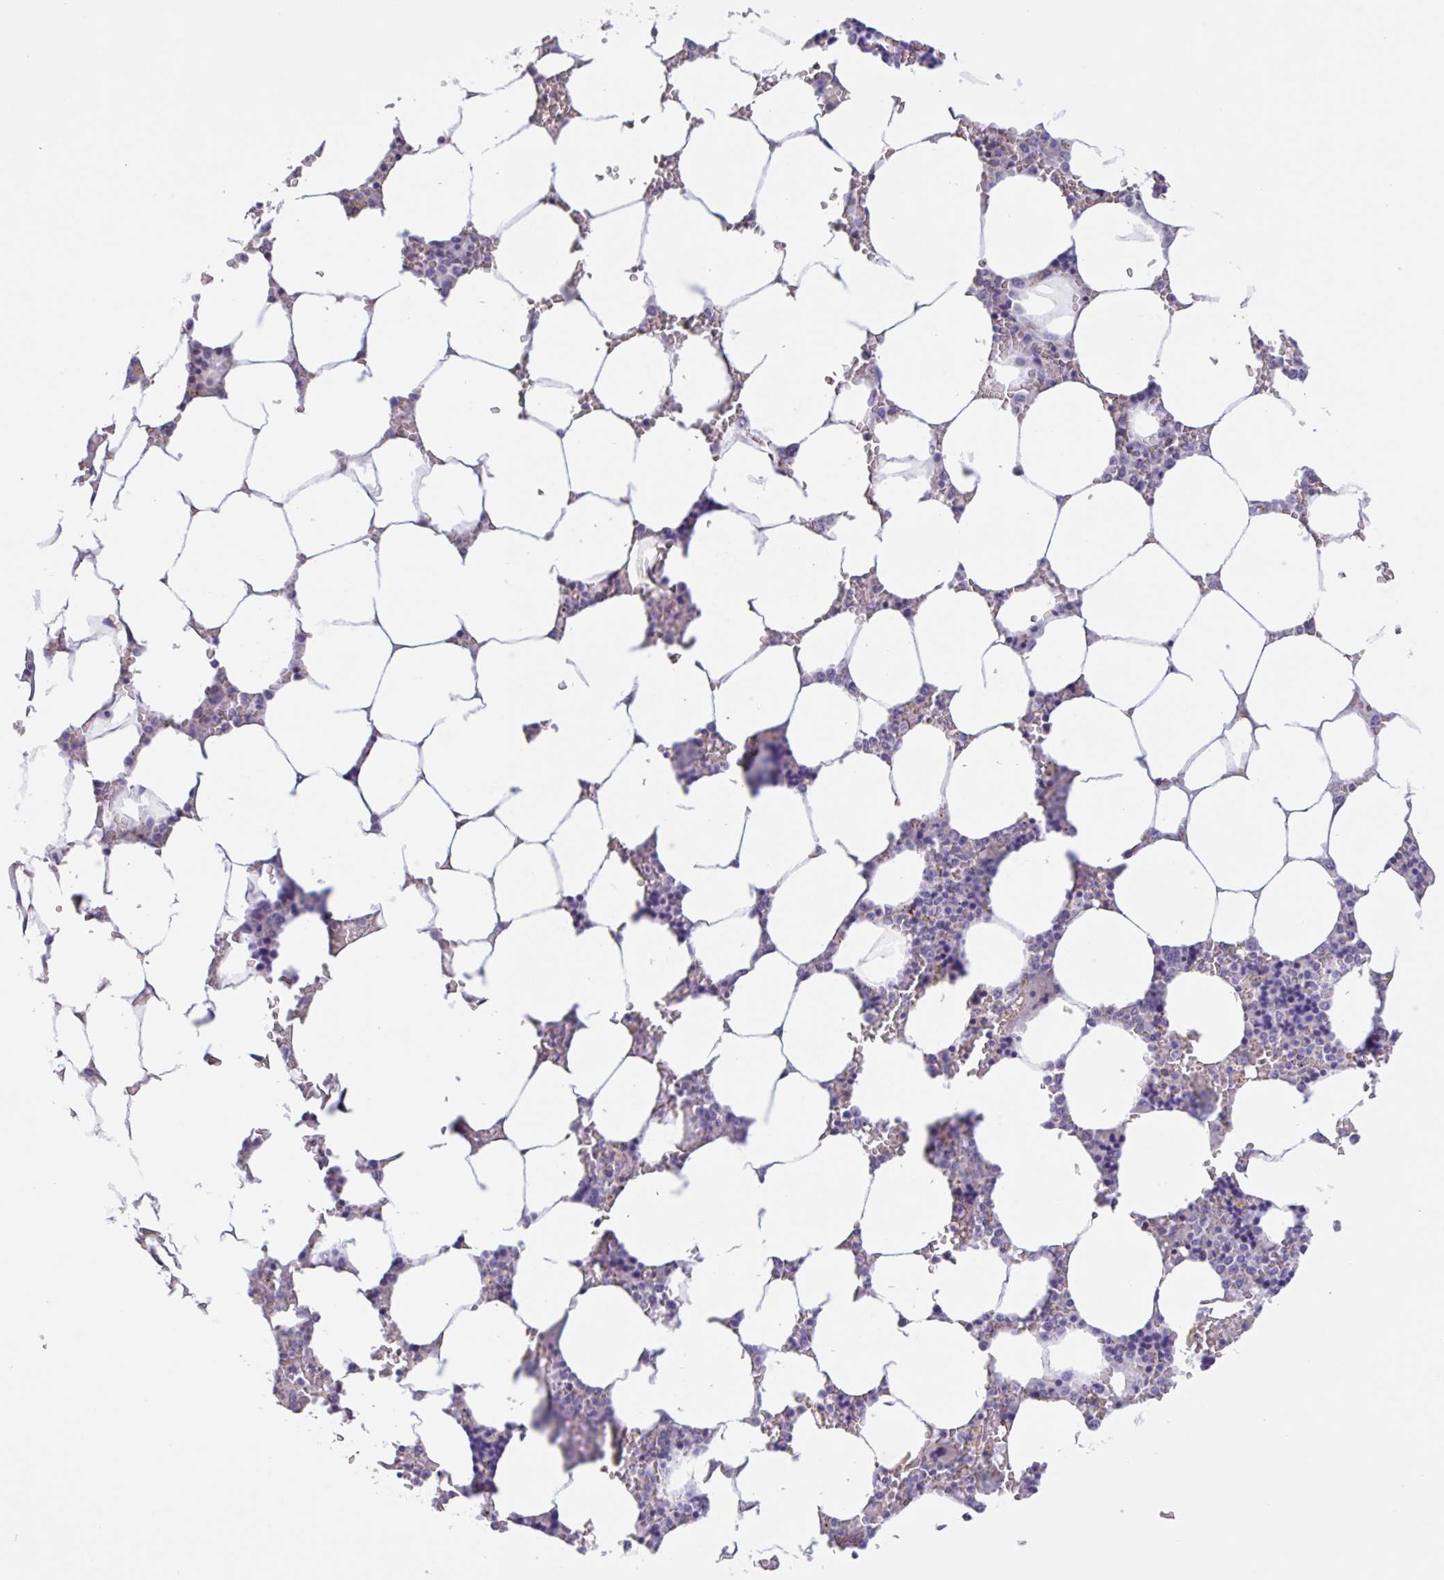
{"staining": {"intensity": "negative", "quantity": "none", "location": "none"}, "tissue": "bone marrow", "cell_type": "Hematopoietic cells", "image_type": "normal", "snomed": [{"axis": "morphology", "description": "Normal tissue, NOS"}, {"axis": "topography", "description": "Bone marrow"}], "caption": "Bone marrow was stained to show a protein in brown. There is no significant expression in hematopoietic cells. The staining is performed using DAB brown chromogen with nuclei counter-stained in using hematoxylin.", "gene": "CHMP5", "patient": {"sex": "male", "age": 64}}